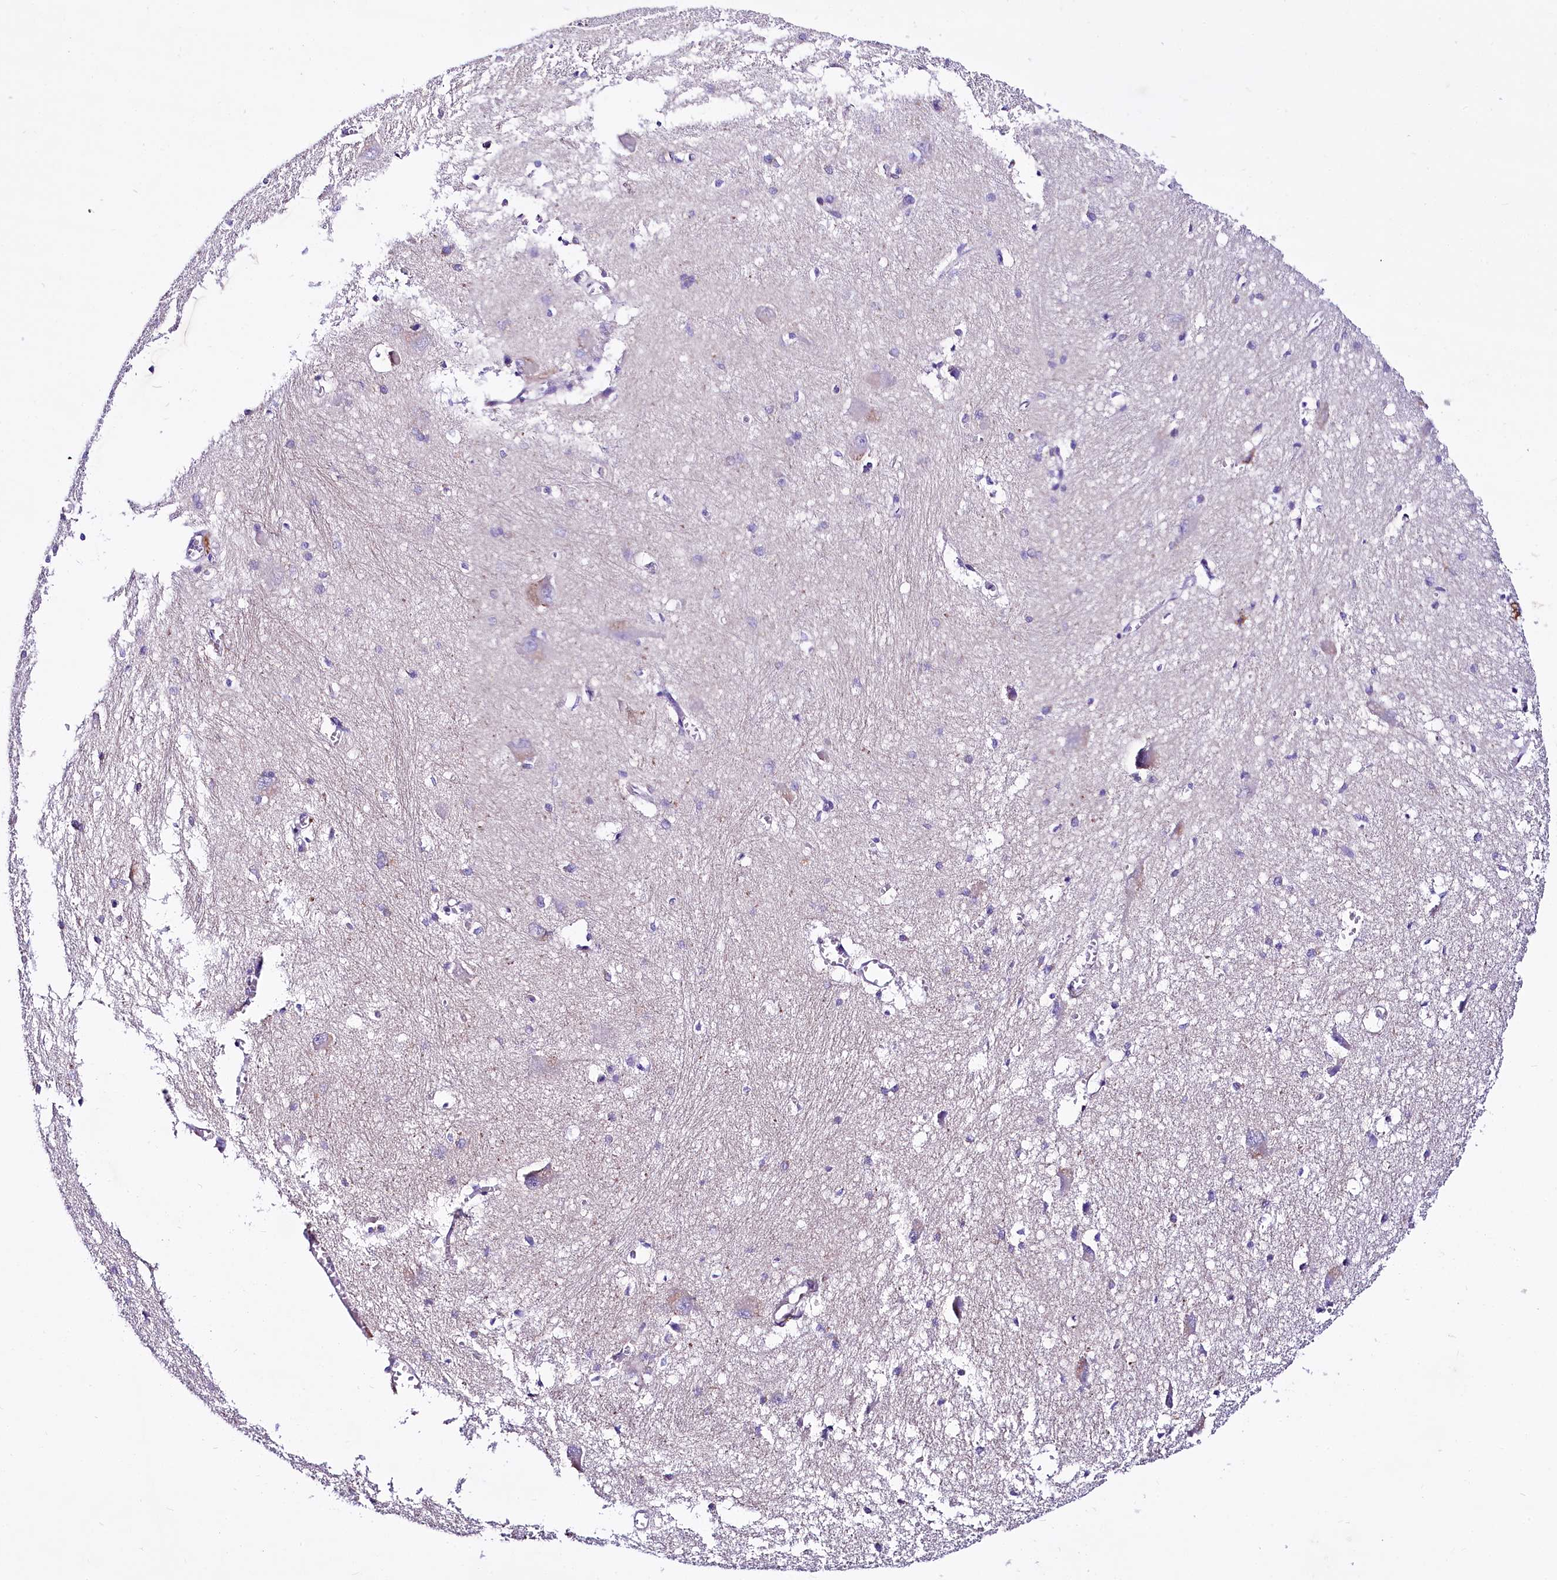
{"staining": {"intensity": "negative", "quantity": "none", "location": "none"}, "tissue": "caudate", "cell_type": "Glial cells", "image_type": "normal", "snomed": [{"axis": "morphology", "description": "Normal tissue, NOS"}, {"axis": "topography", "description": "Lateral ventricle wall"}], "caption": "The image displays no significant positivity in glial cells of caudate. The staining was performed using DAB to visualize the protein expression in brown, while the nuclei were stained in blue with hematoxylin (Magnification: 20x).", "gene": "A2ML1", "patient": {"sex": "male", "age": 37}}